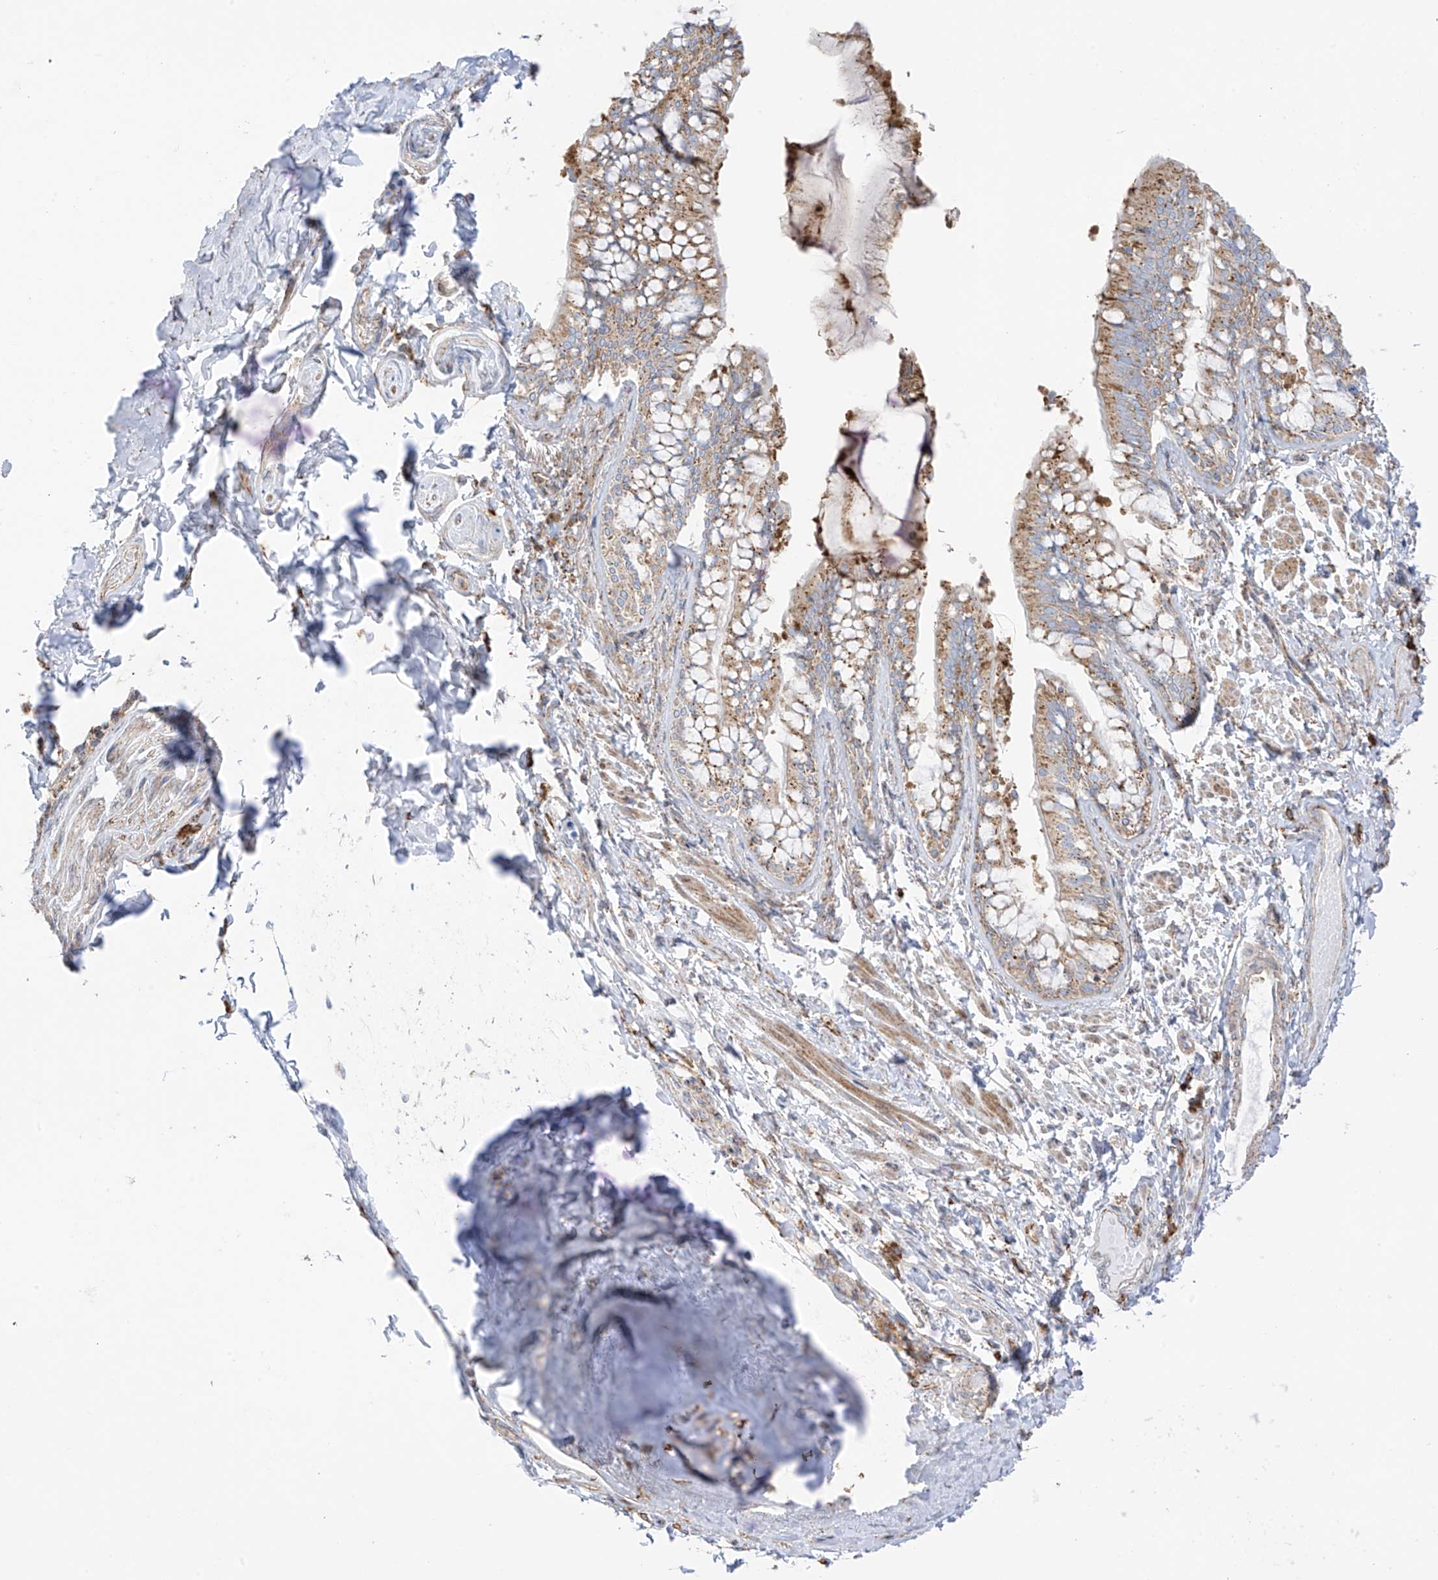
{"staining": {"intensity": "moderate", "quantity": ">75%", "location": "cytoplasmic/membranous"}, "tissue": "bronchus", "cell_type": "Respiratory epithelial cells", "image_type": "normal", "snomed": [{"axis": "morphology", "description": "Normal tissue, NOS"}, {"axis": "morphology", "description": "Inflammation, NOS"}, {"axis": "topography", "description": "Lung"}], "caption": "Respiratory epithelial cells show moderate cytoplasmic/membranous expression in about >75% of cells in unremarkable bronchus. (DAB = brown stain, brightfield microscopy at high magnification).", "gene": "XKR3", "patient": {"sex": "female", "age": 46}}